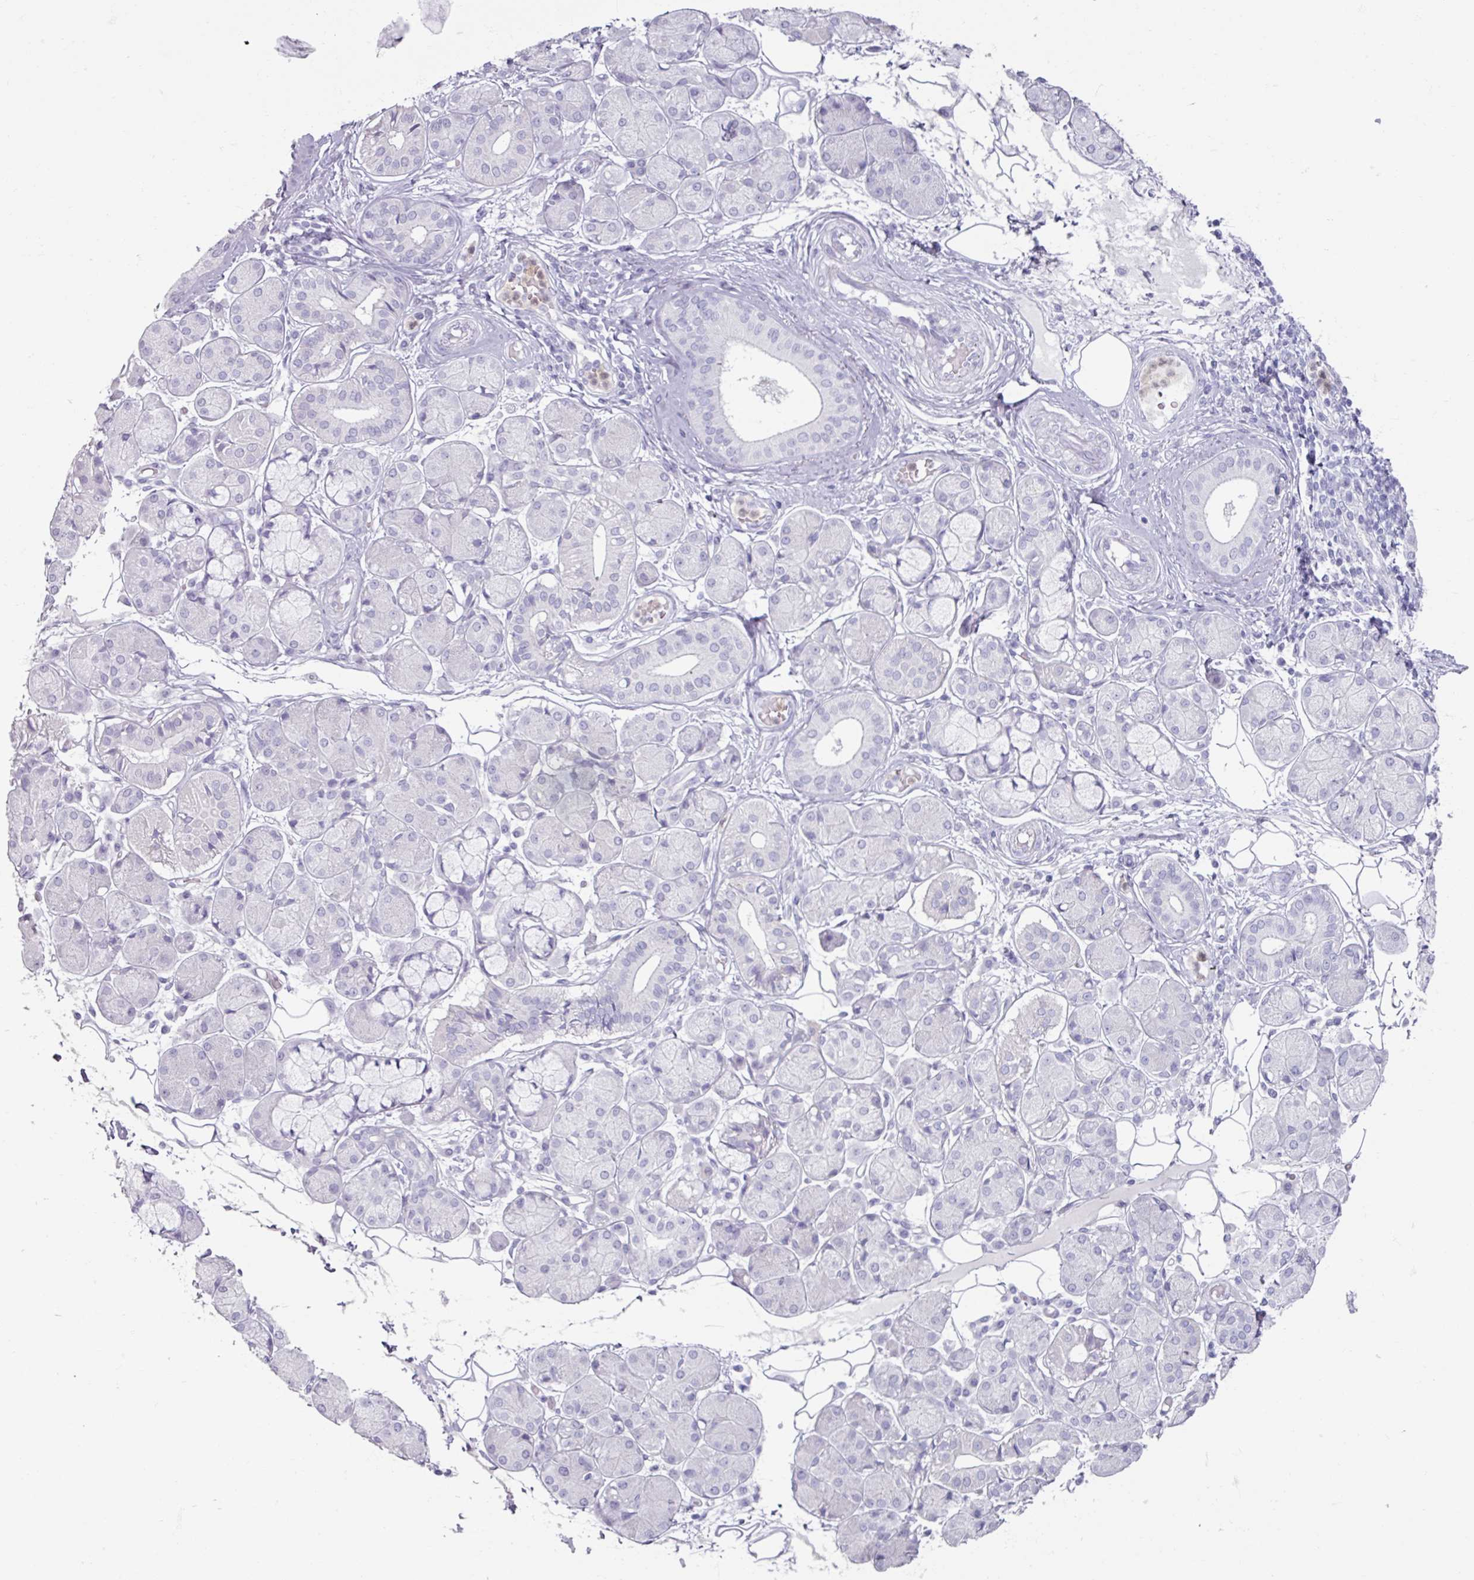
{"staining": {"intensity": "negative", "quantity": "none", "location": "none"}, "tissue": "salivary gland", "cell_type": "Glandular cells", "image_type": "normal", "snomed": [{"axis": "morphology", "description": "Squamous cell carcinoma, NOS"}, {"axis": "topography", "description": "Skin"}, {"axis": "topography", "description": "Head-Neck"}], "caption": "Glandular cells show no significant protein staining in unremarkable salivary gland. (DAB (3,3'-diaminobenzidine) immunohistochemistry (IHC) with hematoxylin counter stain).", "gene": "ARG1", "patient": {"sex": "male", "age": 80}}